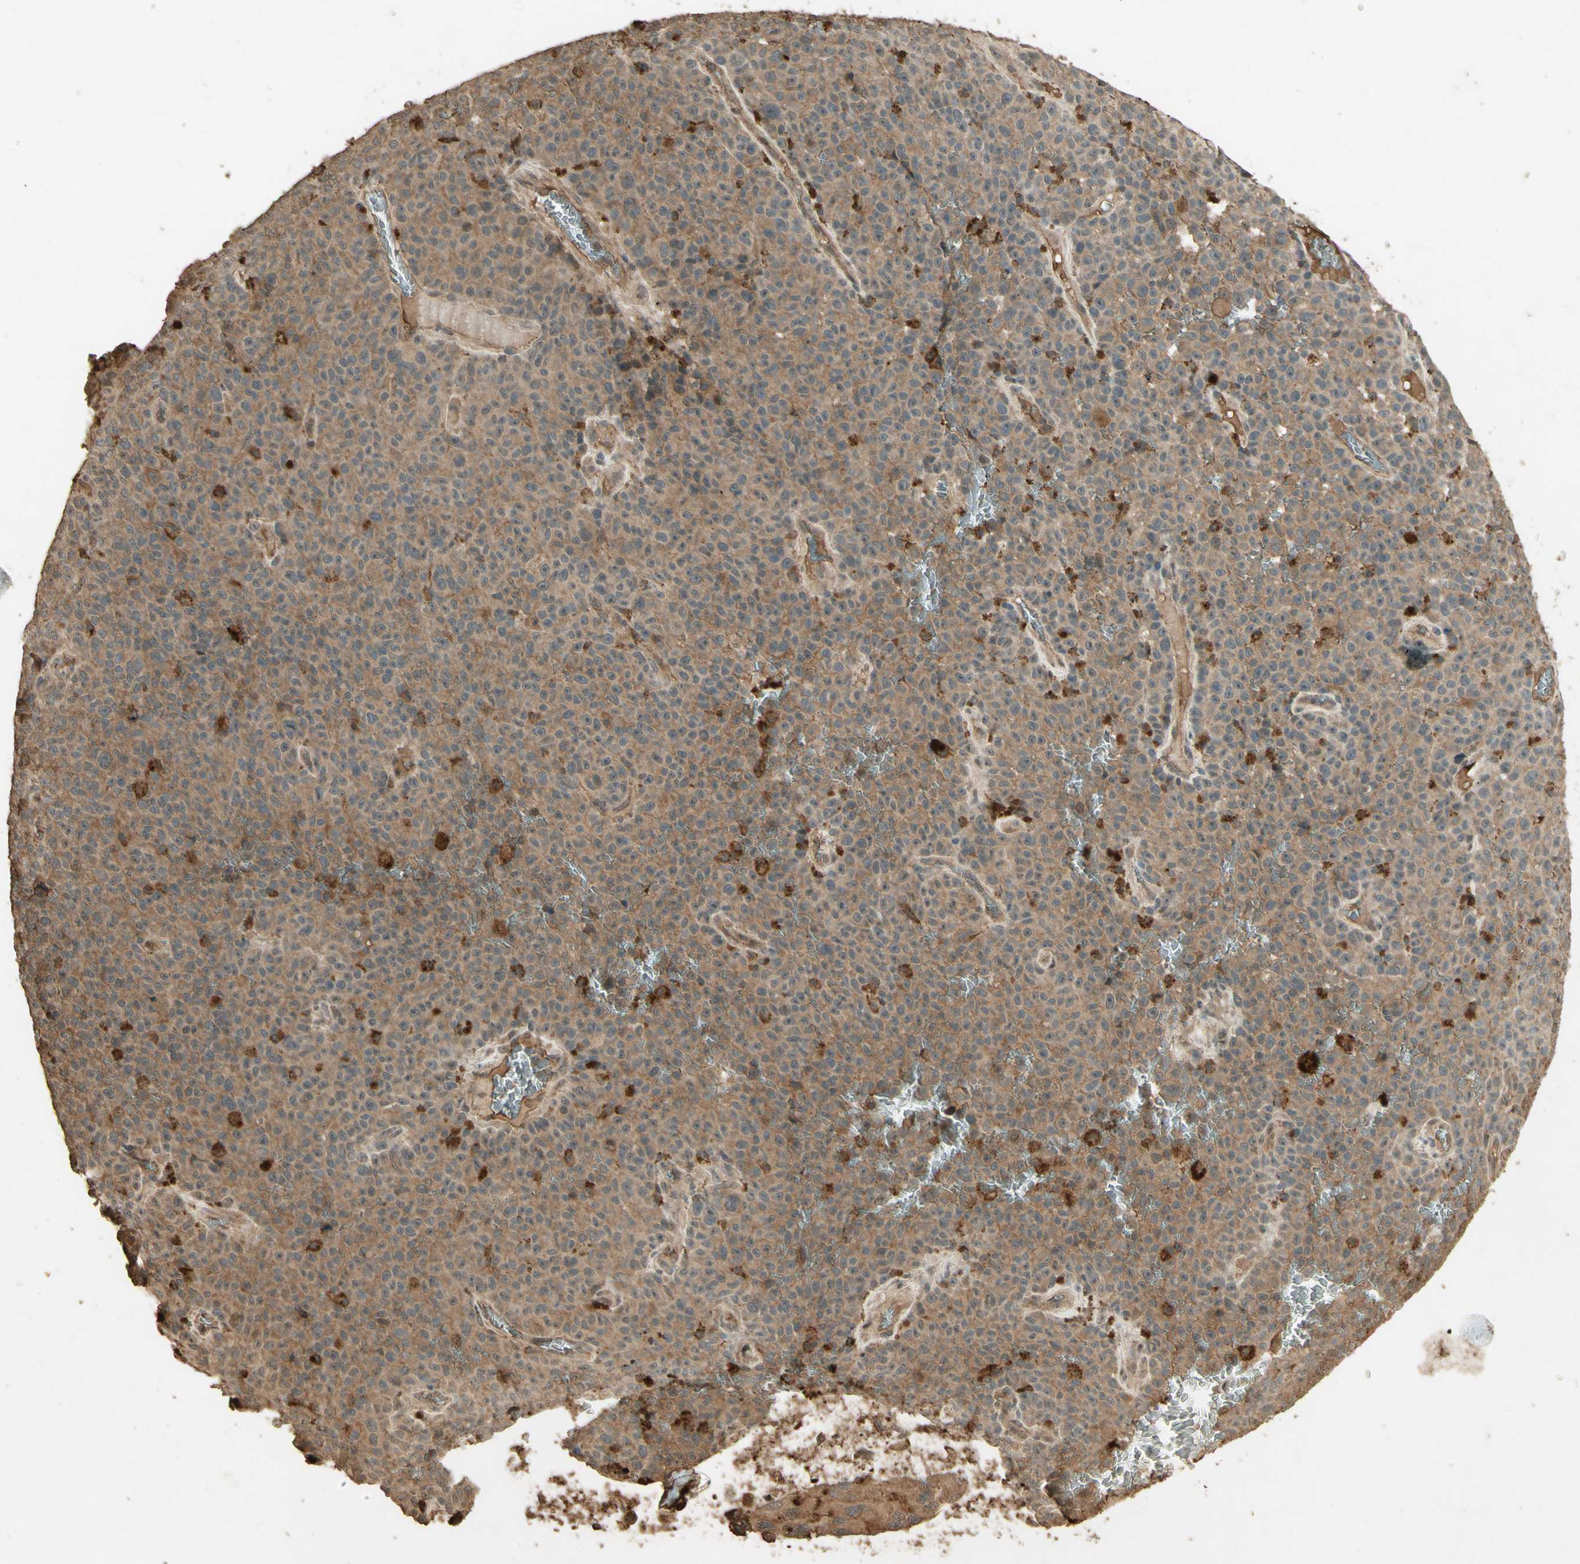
{"staining": {"intensity": "moderate", "quantity": ">75%", "location": "cytoplasmic/membranous"}, "tissue": "melanoma", "cell_type": "Tumor cells", "image_type": "cancer", "snomed": [{"axis": "morphology", "description": "Malignant melanoma, NOS"}, {"axis": "topography", "description": "Skin"}], "caption": "High-power microscopy captured an immunohistochemistry micrograph of malignant melanoma, revealing moderate cytoplasmic/membranous expression in approximately >75% of tumor cells. The staining was performed using DAB (3,3'-diaminobenzidine) to visualize the protein expression in brown, while the nuclei were stained in blue with hematoxylin (Magnification: 20x).", "gene": "SMAD9", "patient": {"sex": "female", "age": 82}}